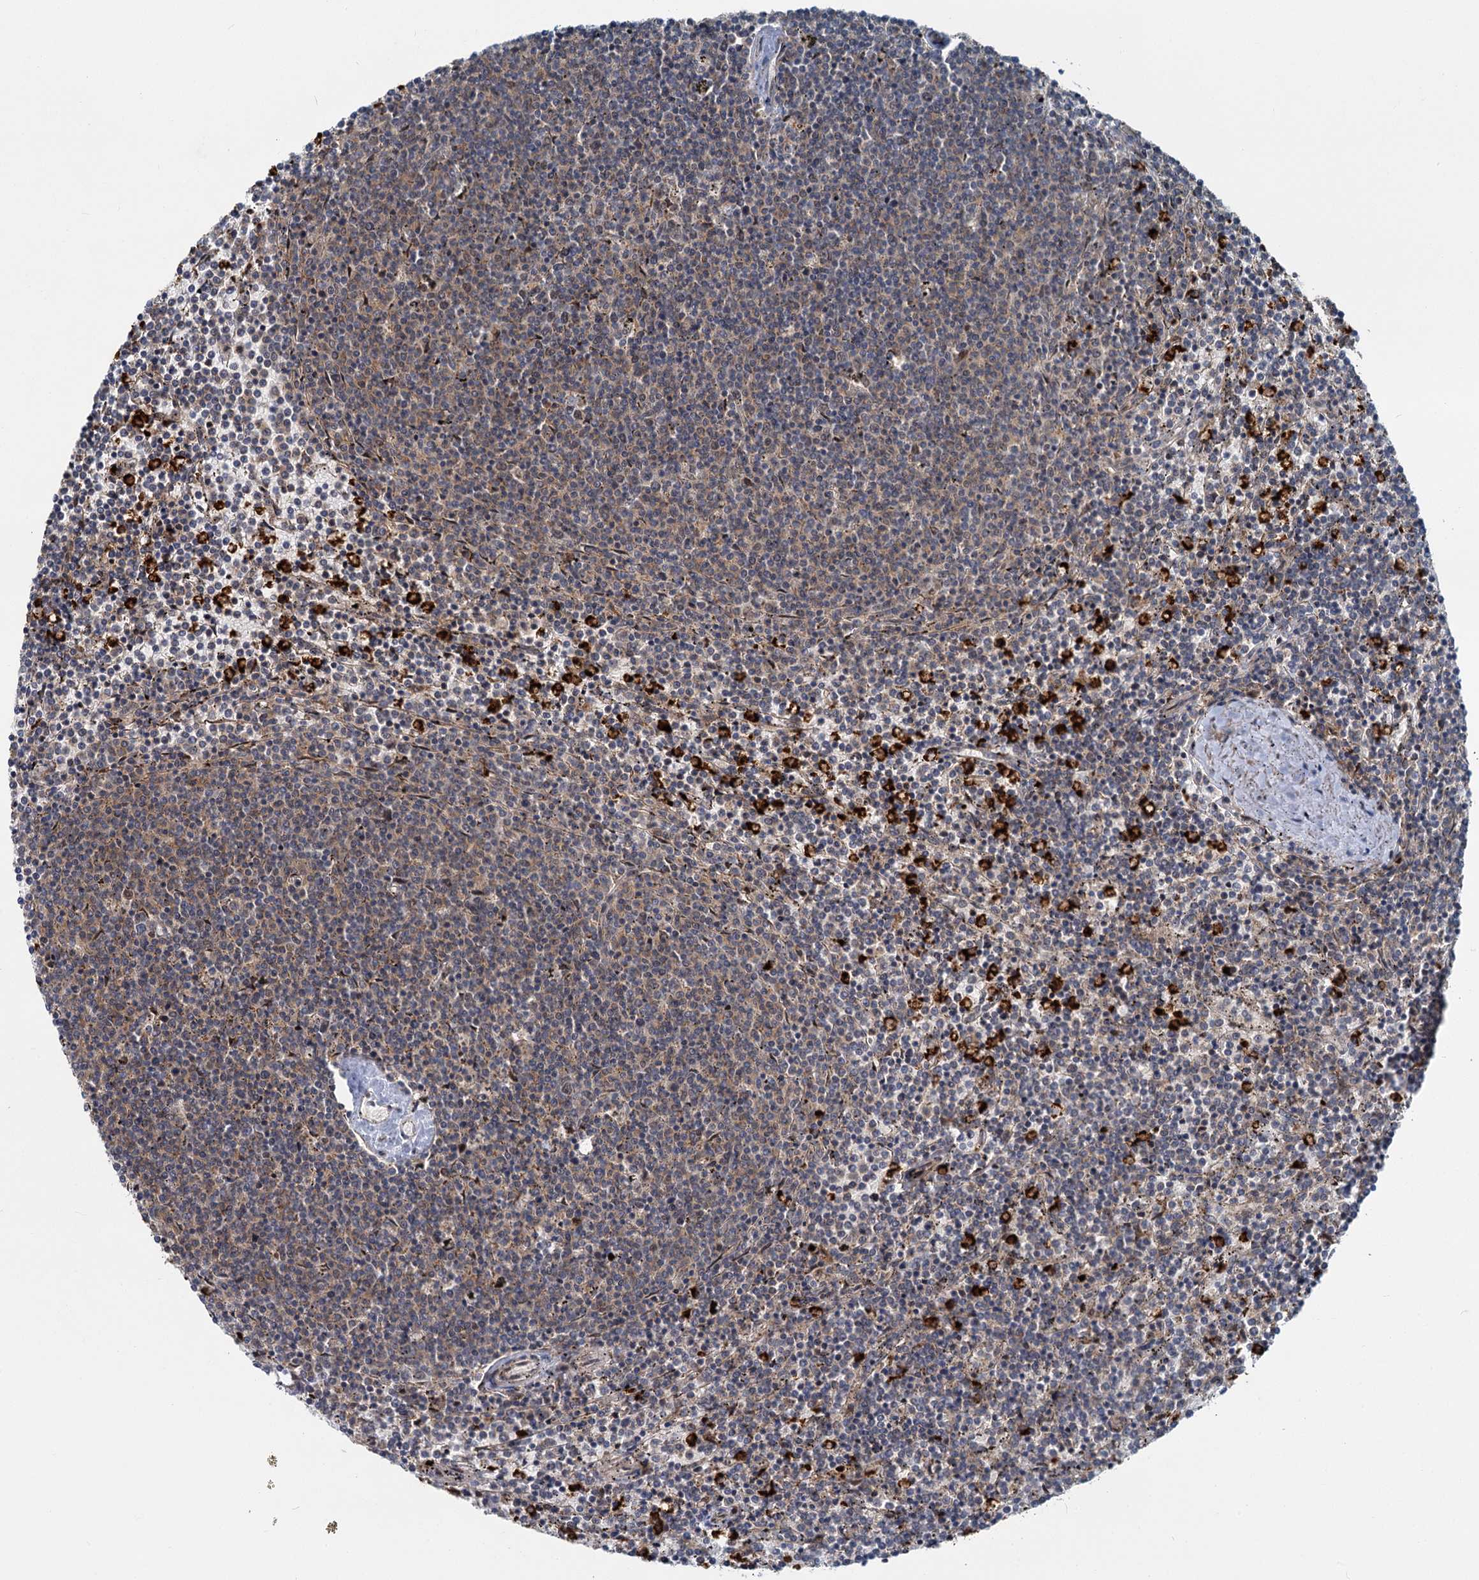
{"staining": {"intensity": "weak", "quantity": "<25%", "location": "cytoplasmic/membranous"}, "tissue": "lymphoma", "cell_type": "Tumor cells", "image_type": "cancer", "snomed": [{"axis": "morphology", "description": "Malignant lymphoma, non-Hodgkin's type, Low grade"}, {"axis": "topography", "description": "Spleen"}], "caption": "Human lymphoma stained for a protein using immunohistochemistry (IHC) displays no staining in tumor cells.", "gene": "ADCY2", "patient": {"sex": "female", "age": 50}}